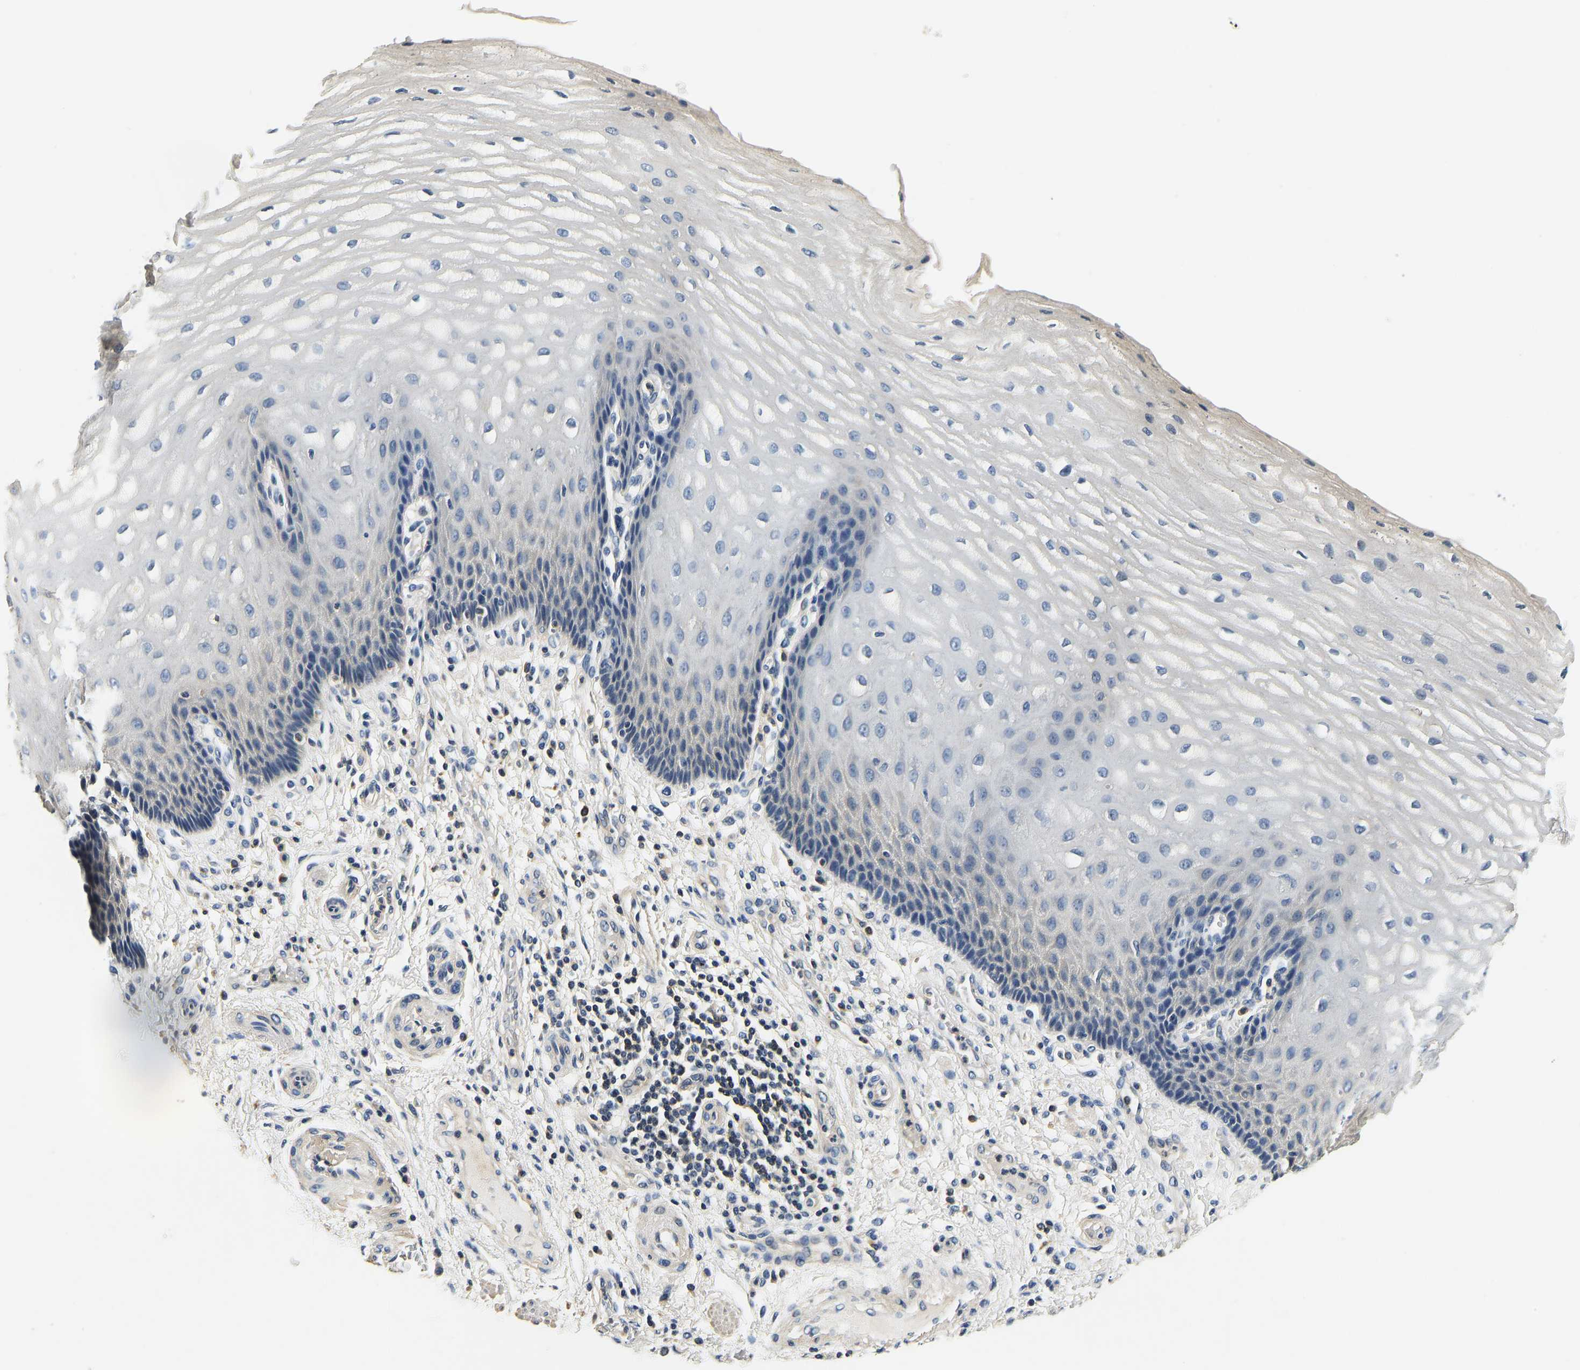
{"staining": {"intensity": "moderate", "quantity": "<25%", "location": "cytoplasmic/membranous"}, "tissue": "esophagus", "cell_type": "Squamous epithelial cells", "image_type": "normal", "snomed": [{"axis": "morphology", "description": "Normal tissue, NOS"}, {"axis": "topography", "description": "Esophagus"}], "caption": "This image shows immunohistochemistry staining of benign human esophagus, with low moderate cytoplasmic/membranous staining in approximately <25% of squamous epithelial cells.", "gene": "RESF1", "patient": {"sex": "male", "age": 54}}